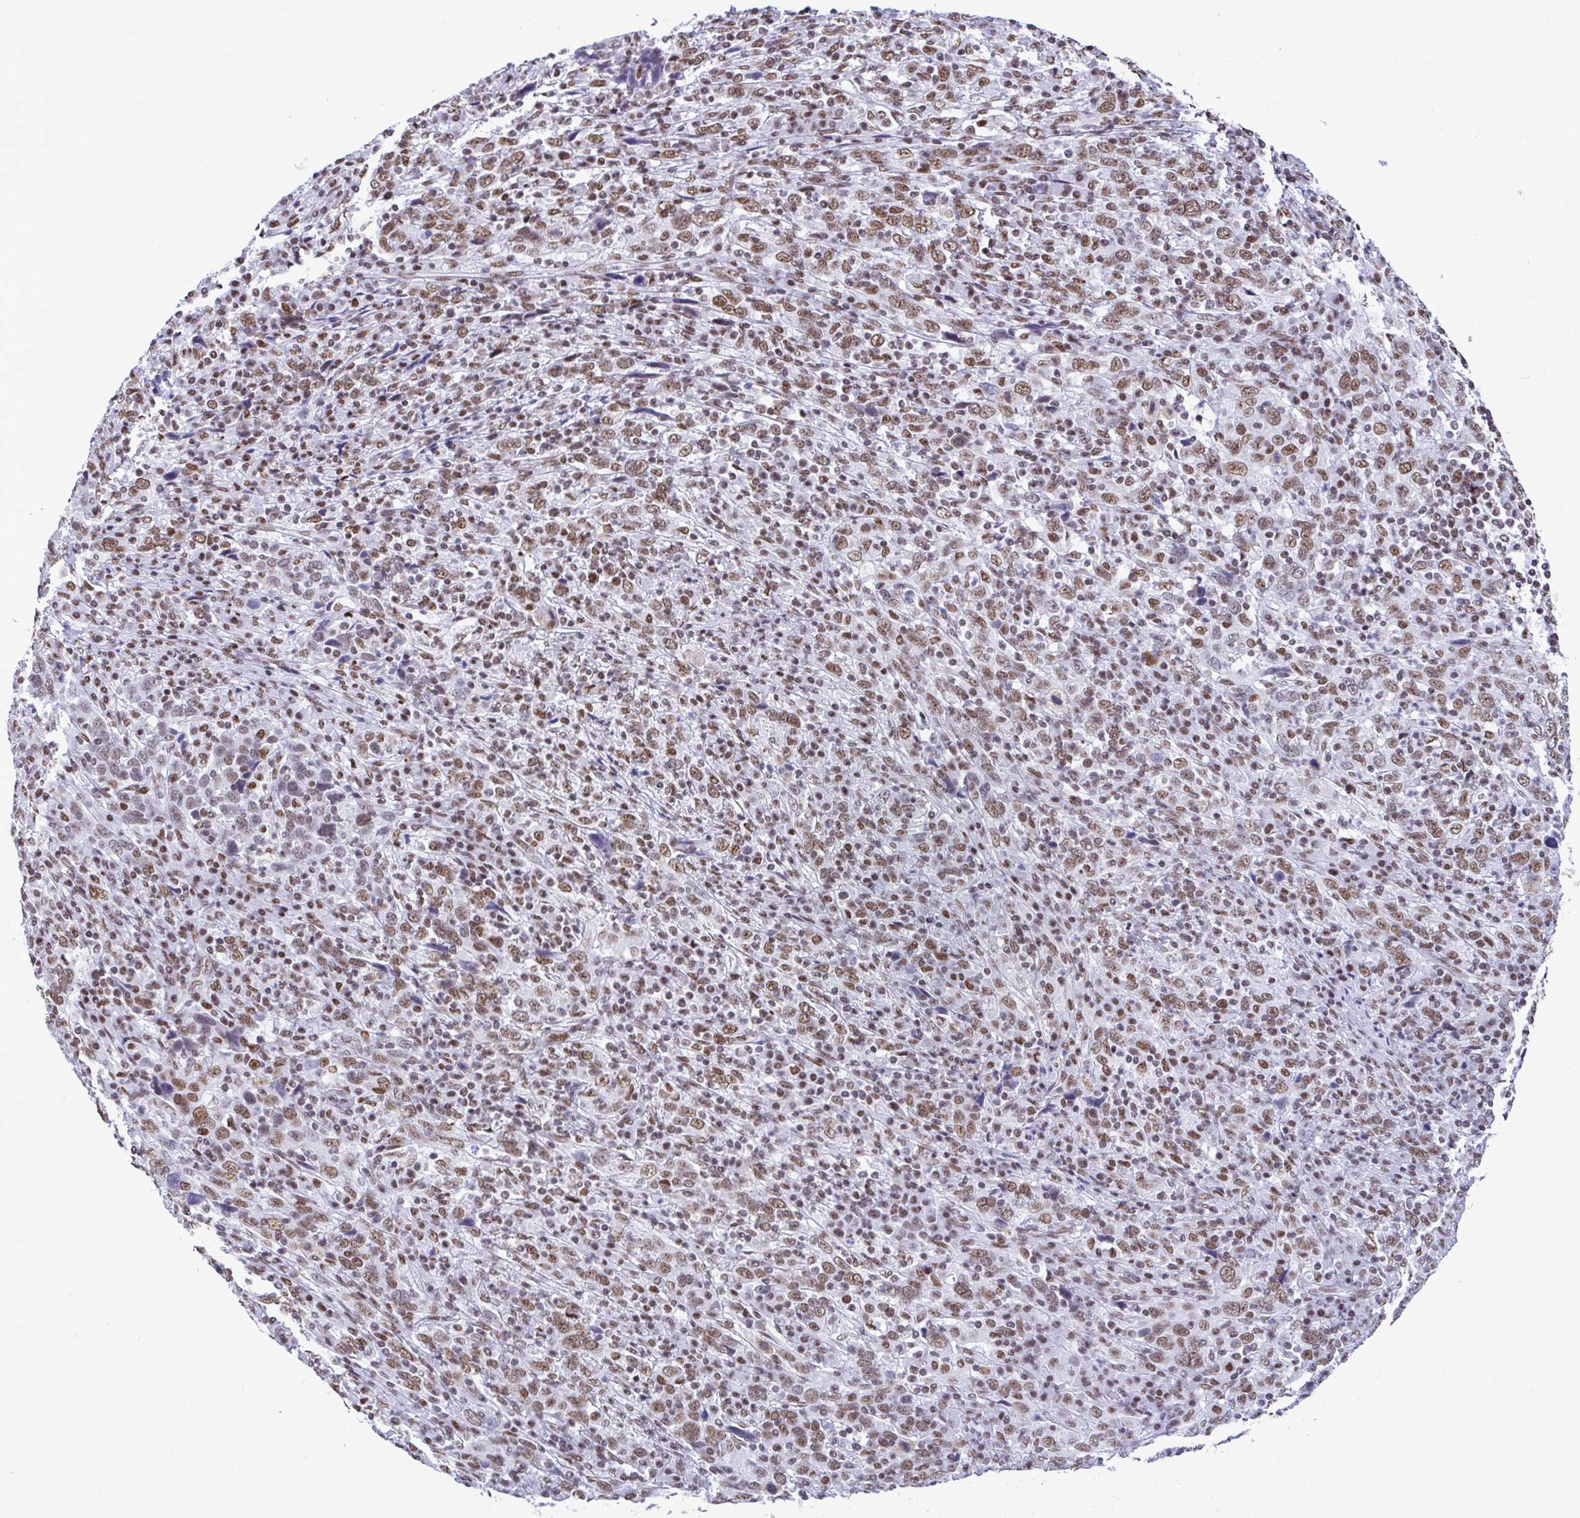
{"staining": {"intensity": "moderate", "quantity": ">75%", "location": "nuclear"}, "tissue": "cervical cancer", "cell_type": "Tumor cells", "image_type": "cancer", "snomed": [{"axis": "morphology", "description": "Squamous cell carcinoma, NOS"}, {"axis": "topography", "description": "Cervix"}], "caption": "Immunohistochemical staining of cervical cancer displays medium levels of moderate nuclear staining in about >75% of tumor cells.", "gene": "DDX52", "patient": {"sex": "female", "age": 46}}